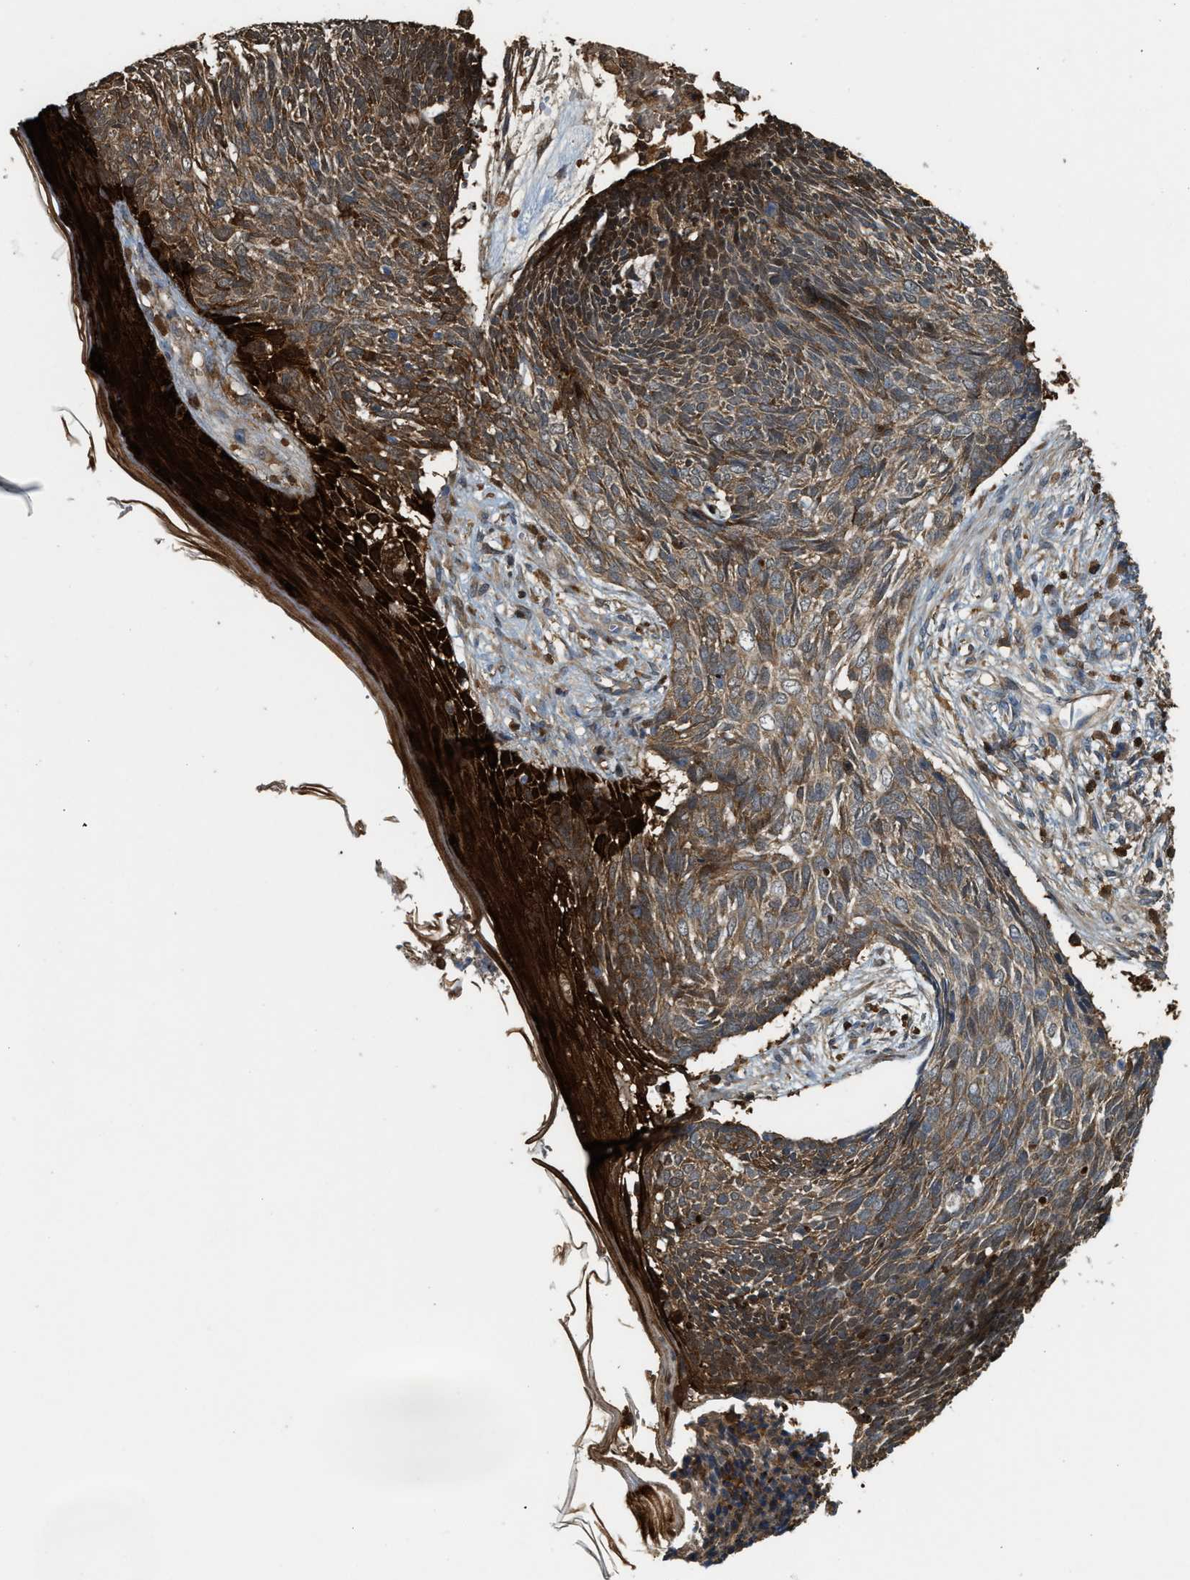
{"staining": {"intensity": "moderate", "quantity": ">75%", "location": "cytoplasmic/membranous"}, "tissue": "skin cancer", "cell_type": "Tumor cells", "image_type": "cancer", "snomed": [{"axis": "morphology", "description": "Basal cell carcinoma"}, {"axis": "topography", "description": "Skin"}], "caption": "A medium amount of moderate cytoplasmic/membranous positivity is present in about >75% of tumor cells in skin basal cell carcinoma tissue.", "gene": "SERPINB5", "patient": {"sex": "female", "age": 84}}